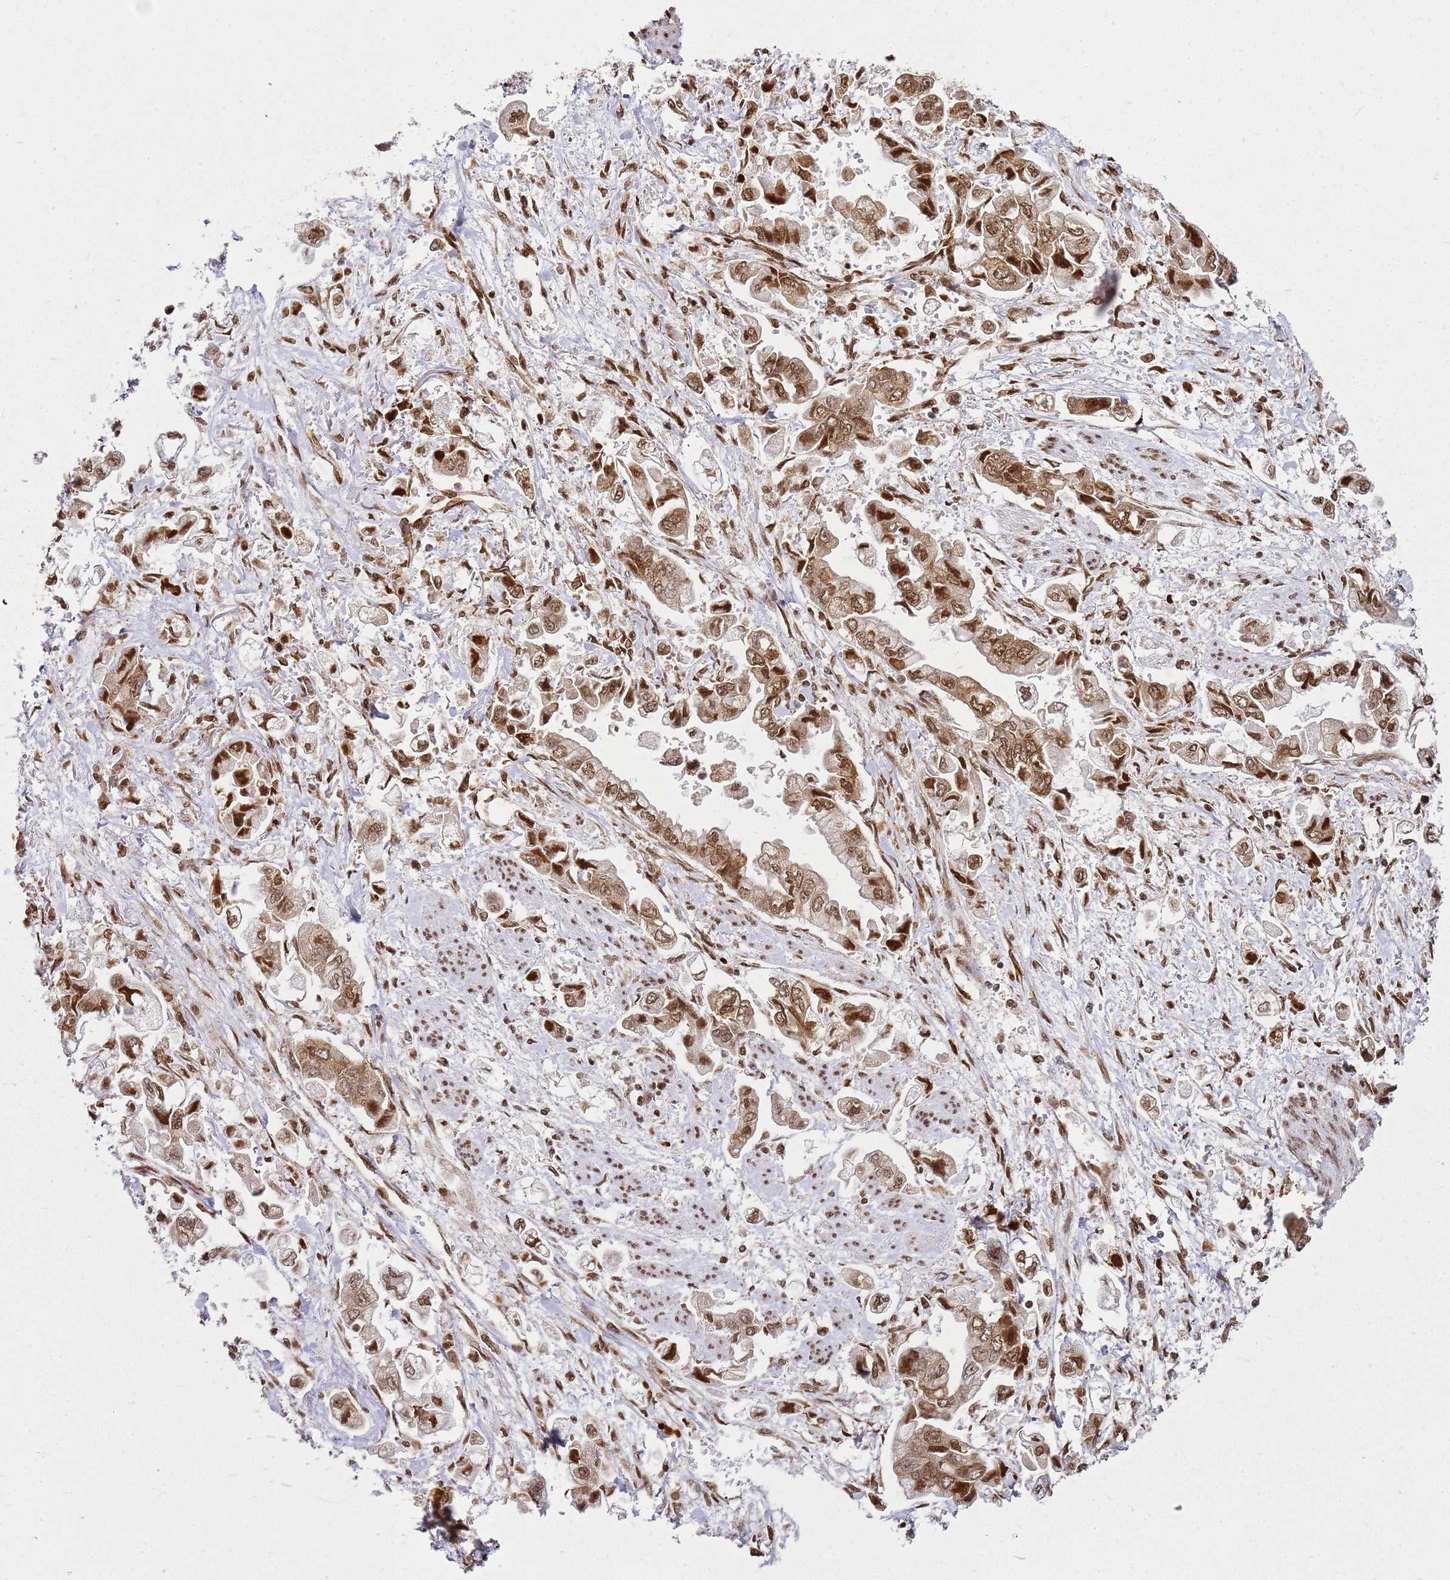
{"staining": {"intensity": "moderate", "quantity": ">75%", "location": "nuclear"}, "tissue": "stomach cancer", "cell_type": "Tumor cells", "image_type": "cancer", "snomed": [{"axis": "morphology", "description": "Adenocarcinoma, NOS"}, {"axis": "topography", "description": "Stomach"}], "caption": "Immunohistochemistry of stomach cancer (adenocarcinoma) reveals medium levels of moderate nuclear expression in about >75% of tumor cells. Immunohistochemistry (ihc) stains the protein of interest in brown and the nuclei are stained blue.", "gene": "APEX1", "patient": {"sex": "male", "age": 62}}